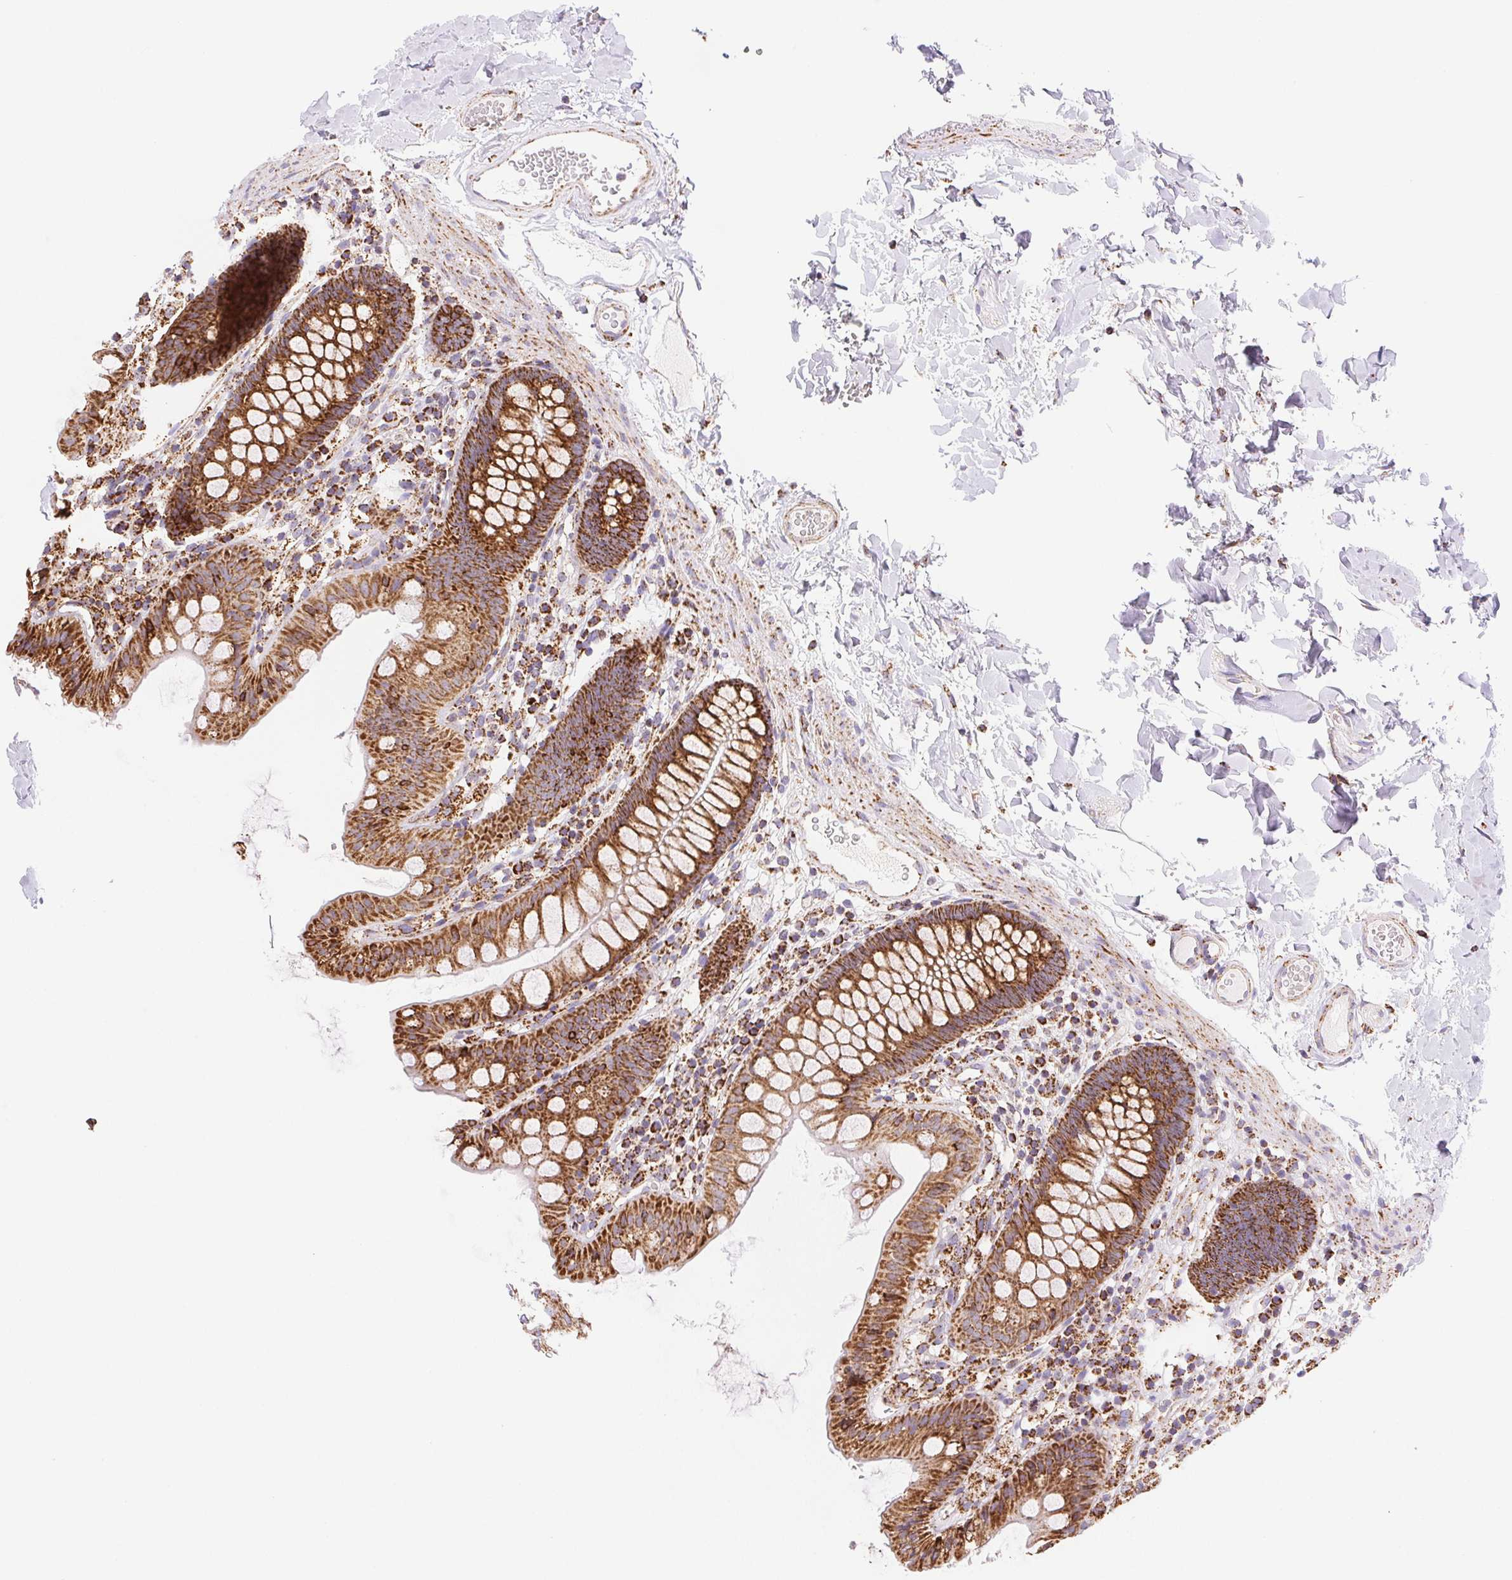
{"staining": {"intensity": "moderate", "quantity": ">75%", "location": "cytoplasmic/membranous"}, "tissue": "colon", "cell_type": "Endothelial cells", "image_type": "normal", "snomed": [{"axis": "morphology", "description": "Normal tissue, NOS"}, {"axis": "topography", "description": "Colon"}], "caption": "Immunohistochemistry (IHC) histopathology image of benign human colon stained for a protein (brown), which demonstrates medium levels of moderate cytoplasmic/membranous positivity in about >75% of endothelial cells.", "gene": "NIPSNAP2", "patient": {"sex": "male", "age": 84}}